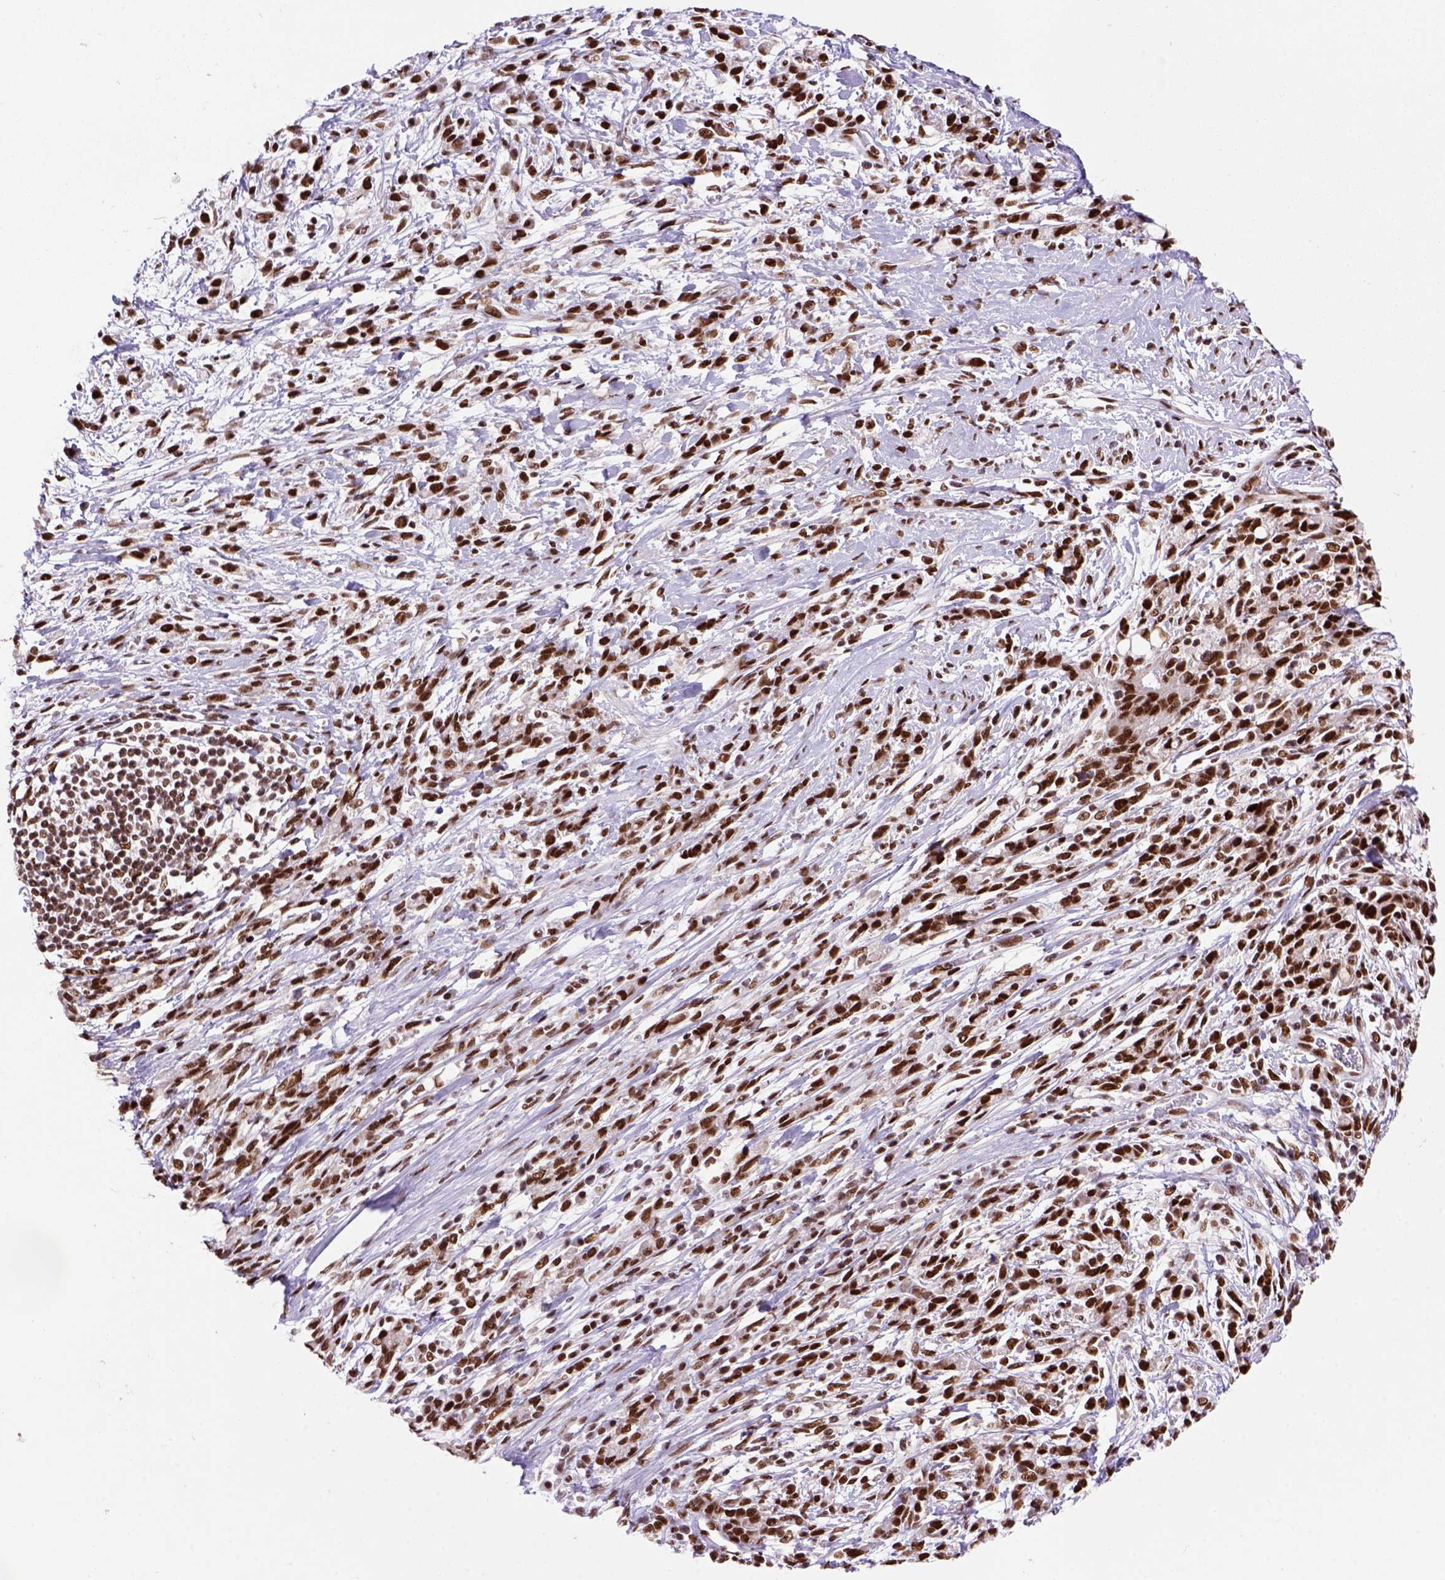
{"staining": {"intensity": "strong", "quantity": ">75%", "location": "nuclear"}, "tissue": "stomach cancer", "cell_type": "Tumor cells", "image_type": "cancer", "snomed": [{"axis": "morphology", "description": "Adenocarcinoma, NOS"}, {"axis": "topography", "description": "Stomach"}], "caption": "Immunohistochemistry of adenocarcinoma (stomach) shows high levels of strong nuclear positivity in approximately >75% of tumor cells.", "gene": "NSMCE2", "patient": {"sex": "female", "age": 57}}